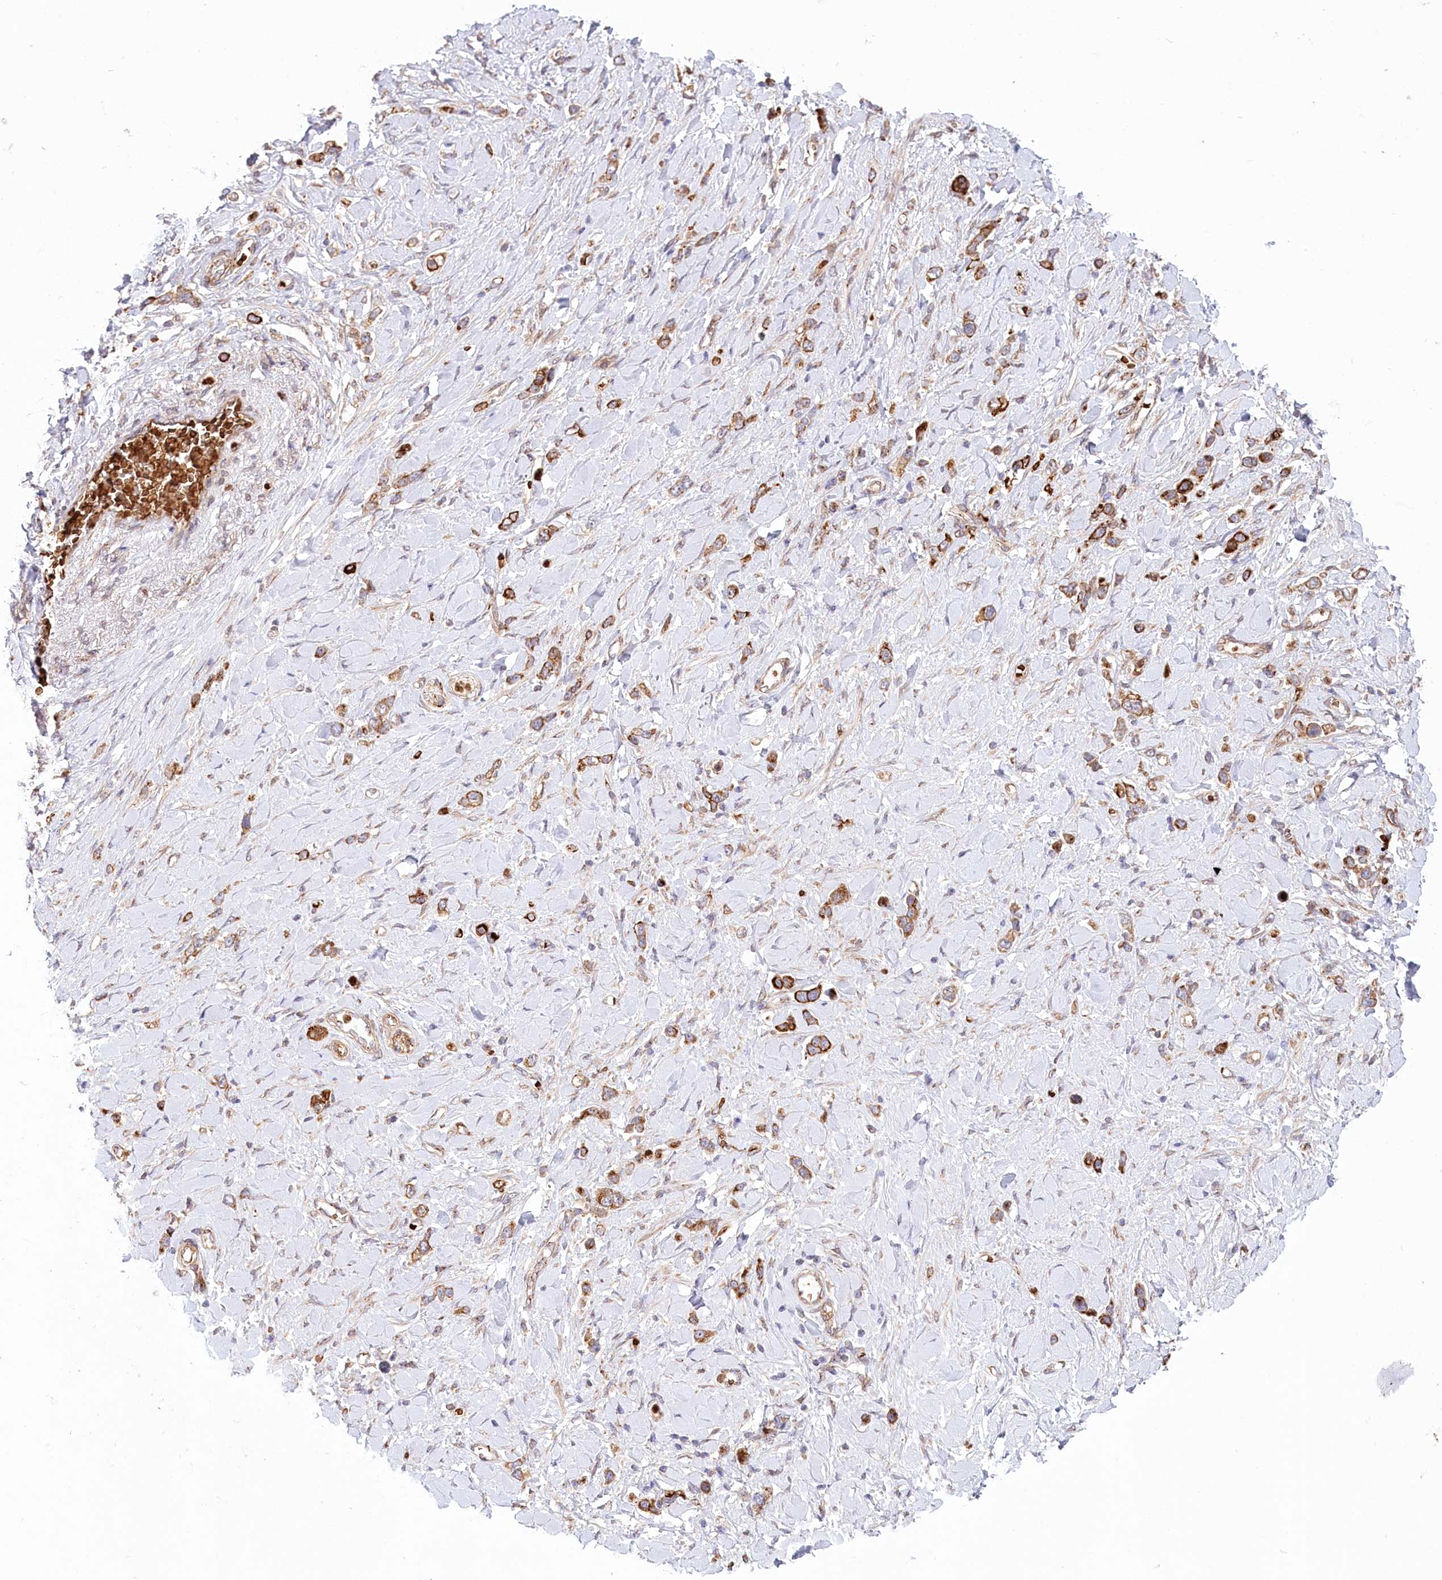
{"staining": {"intensity": "moderate", "quantity": ">75%", "location": "cytoplasmic/membranous"}, "tissue": "stomach cancer", "cell_type": "Tumor cells", "image_type": "cancer", "snomed": [{"axis": "morphology", "description": "Normal tissue, NOS"}, {"axis": "morphology", "description": "Adenocarcinoma, NOS"}, {"axis": "topography", "description": "Stomach, upper"}, {"axis": "topography", "description": "Stomach"}], "caption": "This photomicrograph shows adenocarcinoma (stomach) stained with IHC to label a protein in brown. The cytoplasmic/membranous of tumor cells show moderate positivity for the protein. Nuclei are counter-stained blue.", "gene": "COMMD3", "patient": {"sex": "female", "age": 65}}